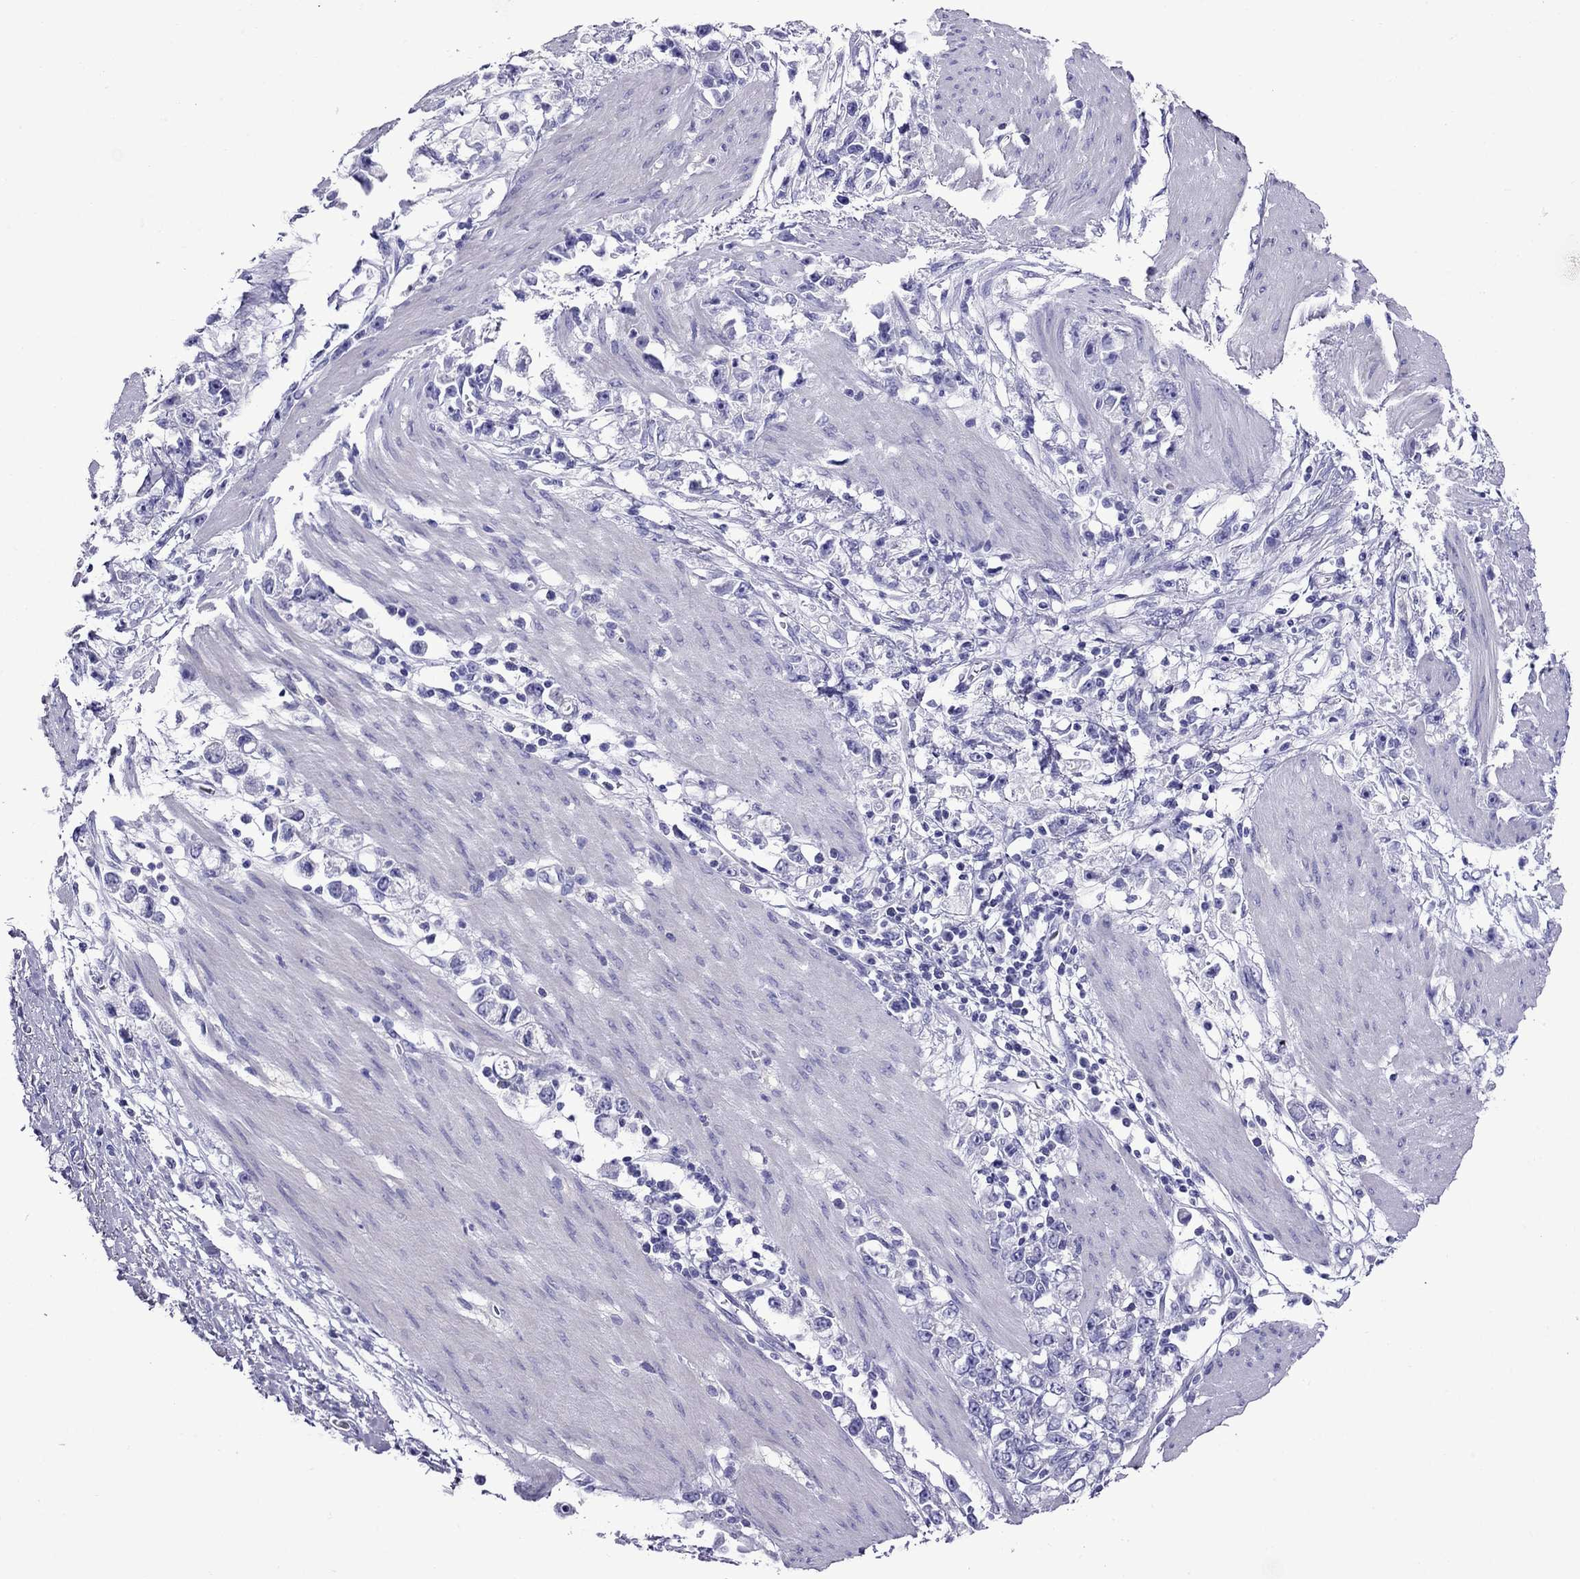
{"staining": {"intensity": "negative", "quantity": "none", "location": "none"}, "tissue": "stomach cancer", "cell_type": "Tumor cells", "image_type": "cancer", "snomed": [{"axis": "morphology", "description": "Adenocarcinoma, NOS"}, {"axis": "topography", "description": "Stomach"}], "caption": "Immunohistochemistry micrograph of neoplastic tissue: adenocarcinoma (stomach) stained with DAB (3,3'-diaminobenzidine) shows no significant protein expression in tumor cells. (Brightfield microscopy of DAB immunohistochemistry (IHC) at high magnification).", "gene": "CRYBA1", "patient": {"sex": "female", "age": 59}}